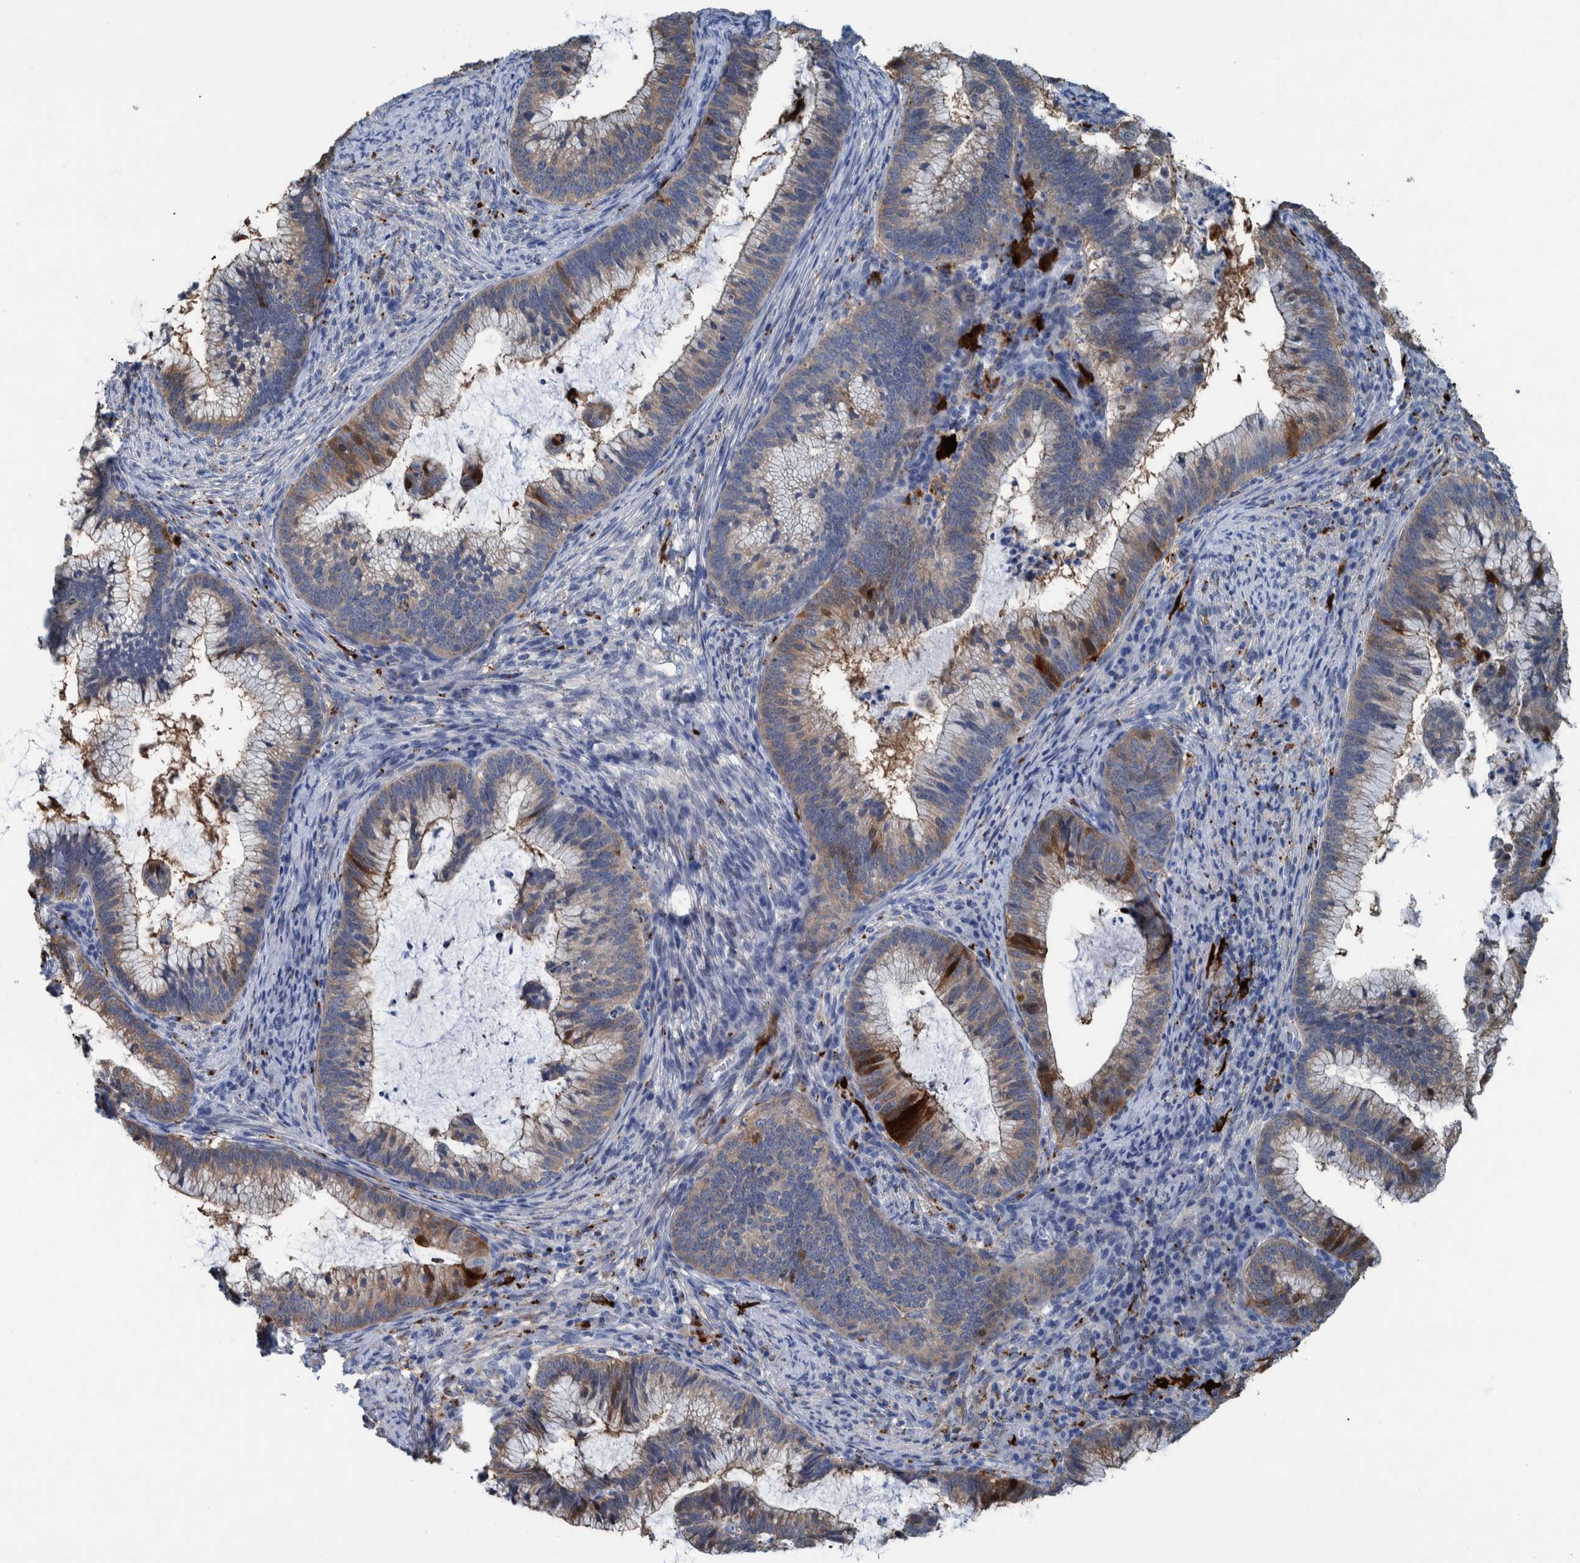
{"staining": {"intensity": "moderate", "quantity": "<25%", "location": "cytoplasmic/membranous"}, "tissue": "cervical cancer", "cell_type": "Tumor cells", "image_type": "cancer", "snomed": [{"axis": "morphology", "description": "Adenocarcinoma, NOS"}, {"axis": "topography", "description": "Cervix"}], "caption": "IHC of human cervical adenocarcinoma displays low levels of moderate cytoplasmic/membranous expression in about <25% of tumor cells. The staining was performed using DAB, with brown indicating positive protein expression. Nuclei are stained blue with hematoxylin.", "gene": "IDO1", "patient": {"sex": "female", "age": 36}}